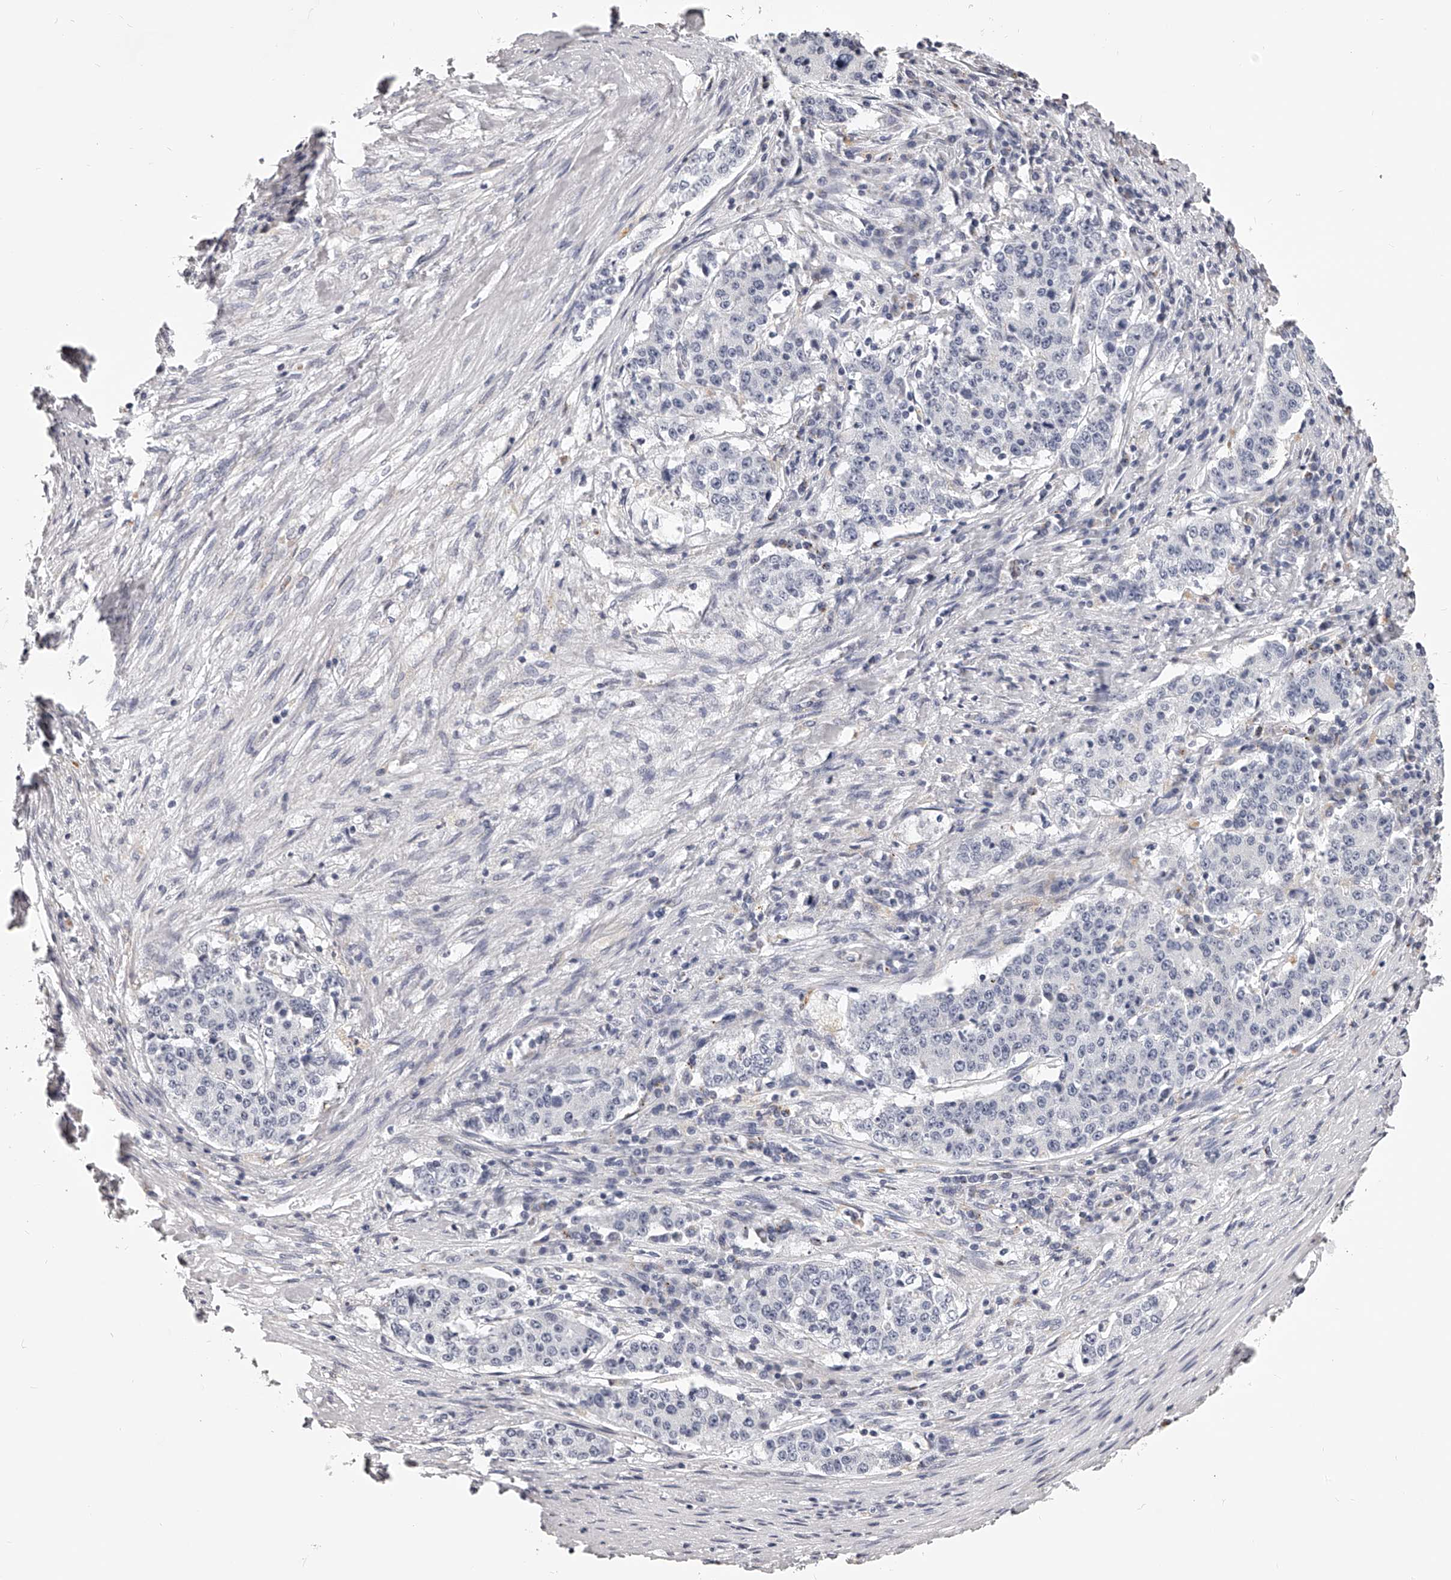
{"staining": {"intensity": "negative", "quantity": "none", "location": "none"}, "tissue": "stomach cancer", "cell_type": "Tumor cells", "image_type": "cancer", "snomed": [{"axis": "morphology", "description": "Adenocarcinoma, NOS"}, {"axis": "topography", "description": "Stomach"}], "caption": "The micrograph demonstrates no significant expression in tumor cells of stomach cancer.", "gene": "DMRT1", "patient": {"sex": "male", "age": 59}}